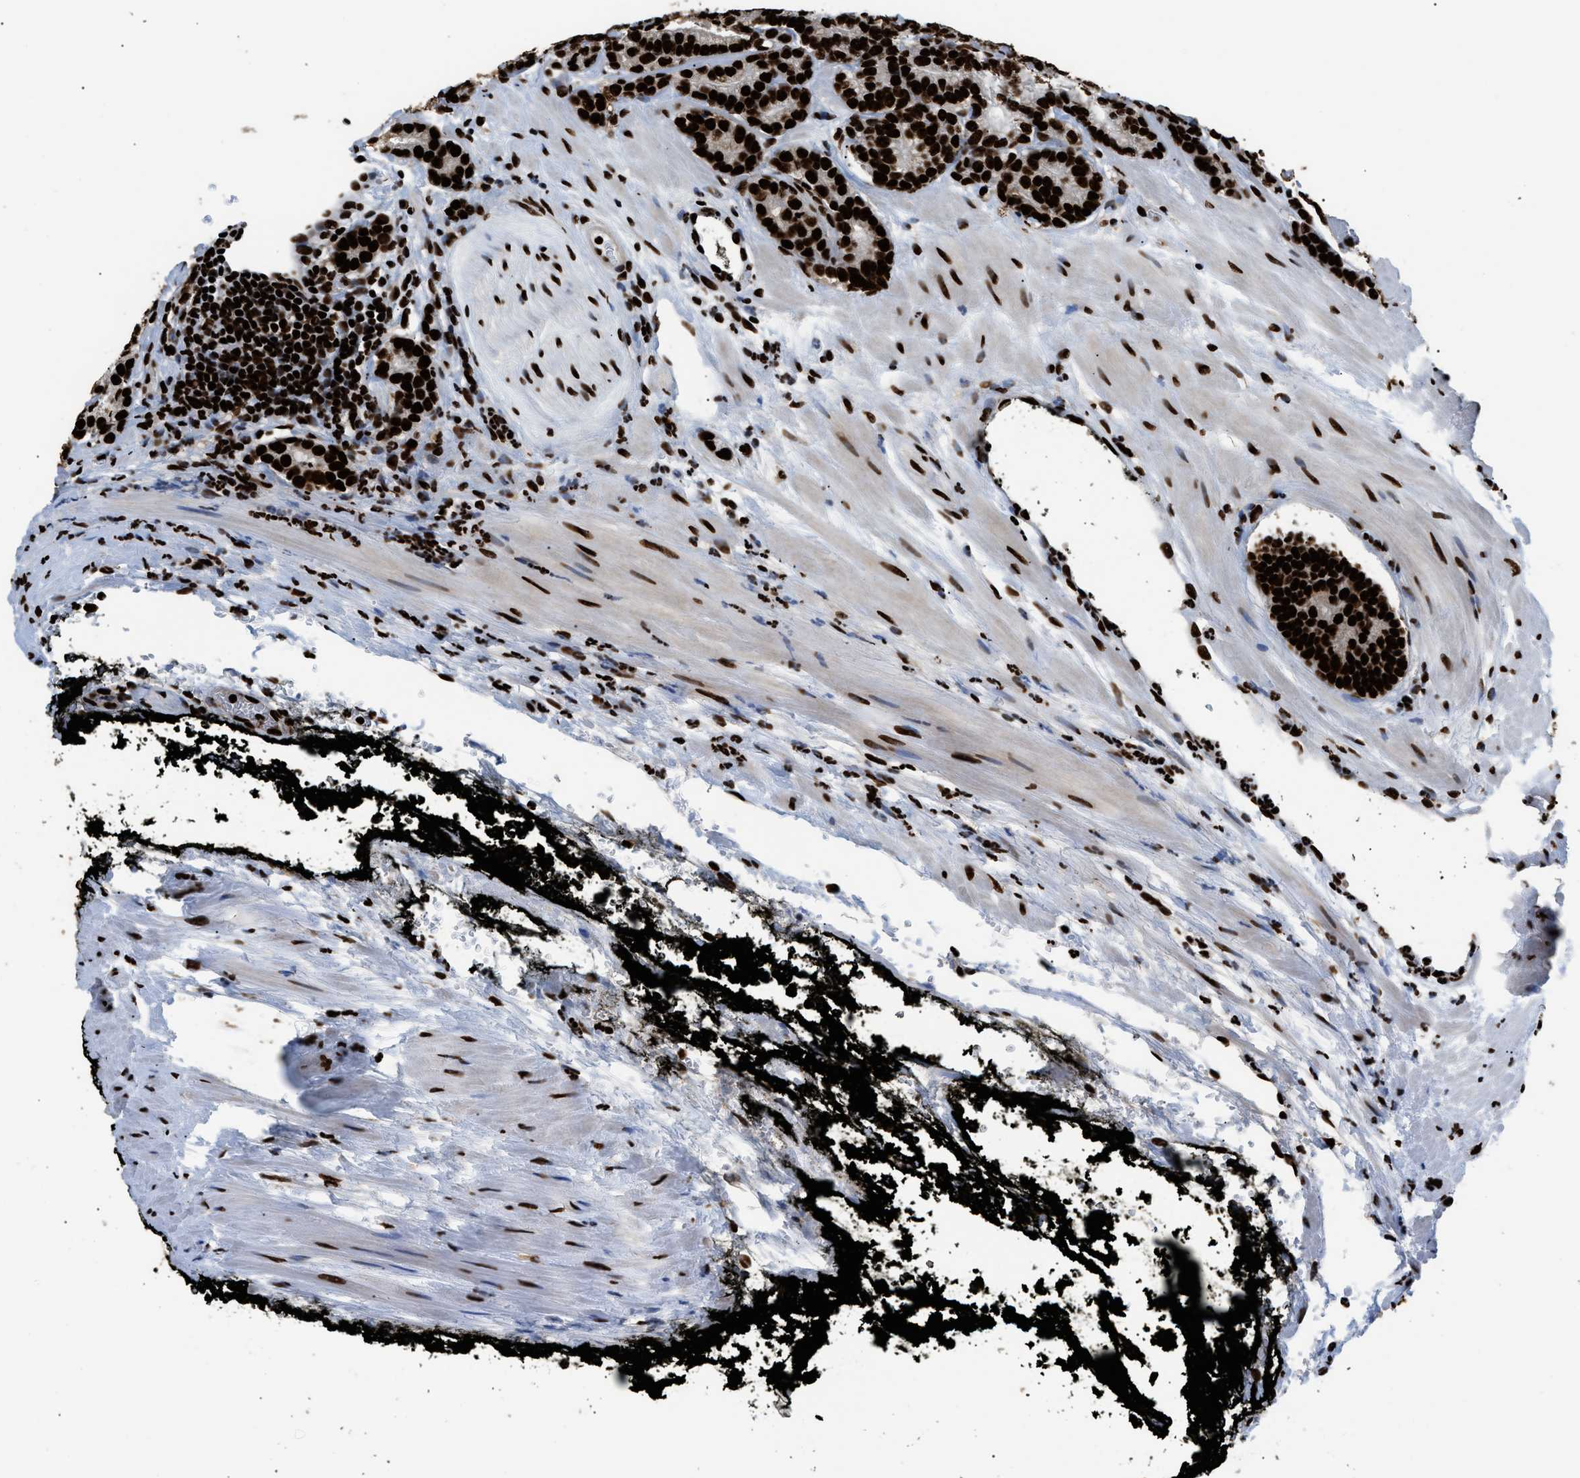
{"staining": {"intensity": "strong", "quantity": ">75%", "location": "nuclear"}, "tissue": "prostate cancer", "cell_type": "Tumor cells", "image_type": "cancer", "snomed": [{"axis": "morphology", "description": "Adenocarcinoma, High grade"}, {"axis": "topography", "description": "Prostate"}], "caption": "This histopathology image reveals IHC staining of prostate high-grade adenocarcinoma, with high strong nuclear expression in about >75% of tumor cells.", "gene": "HNRNPM", "patient": {"sex": "male", "age": 61}}